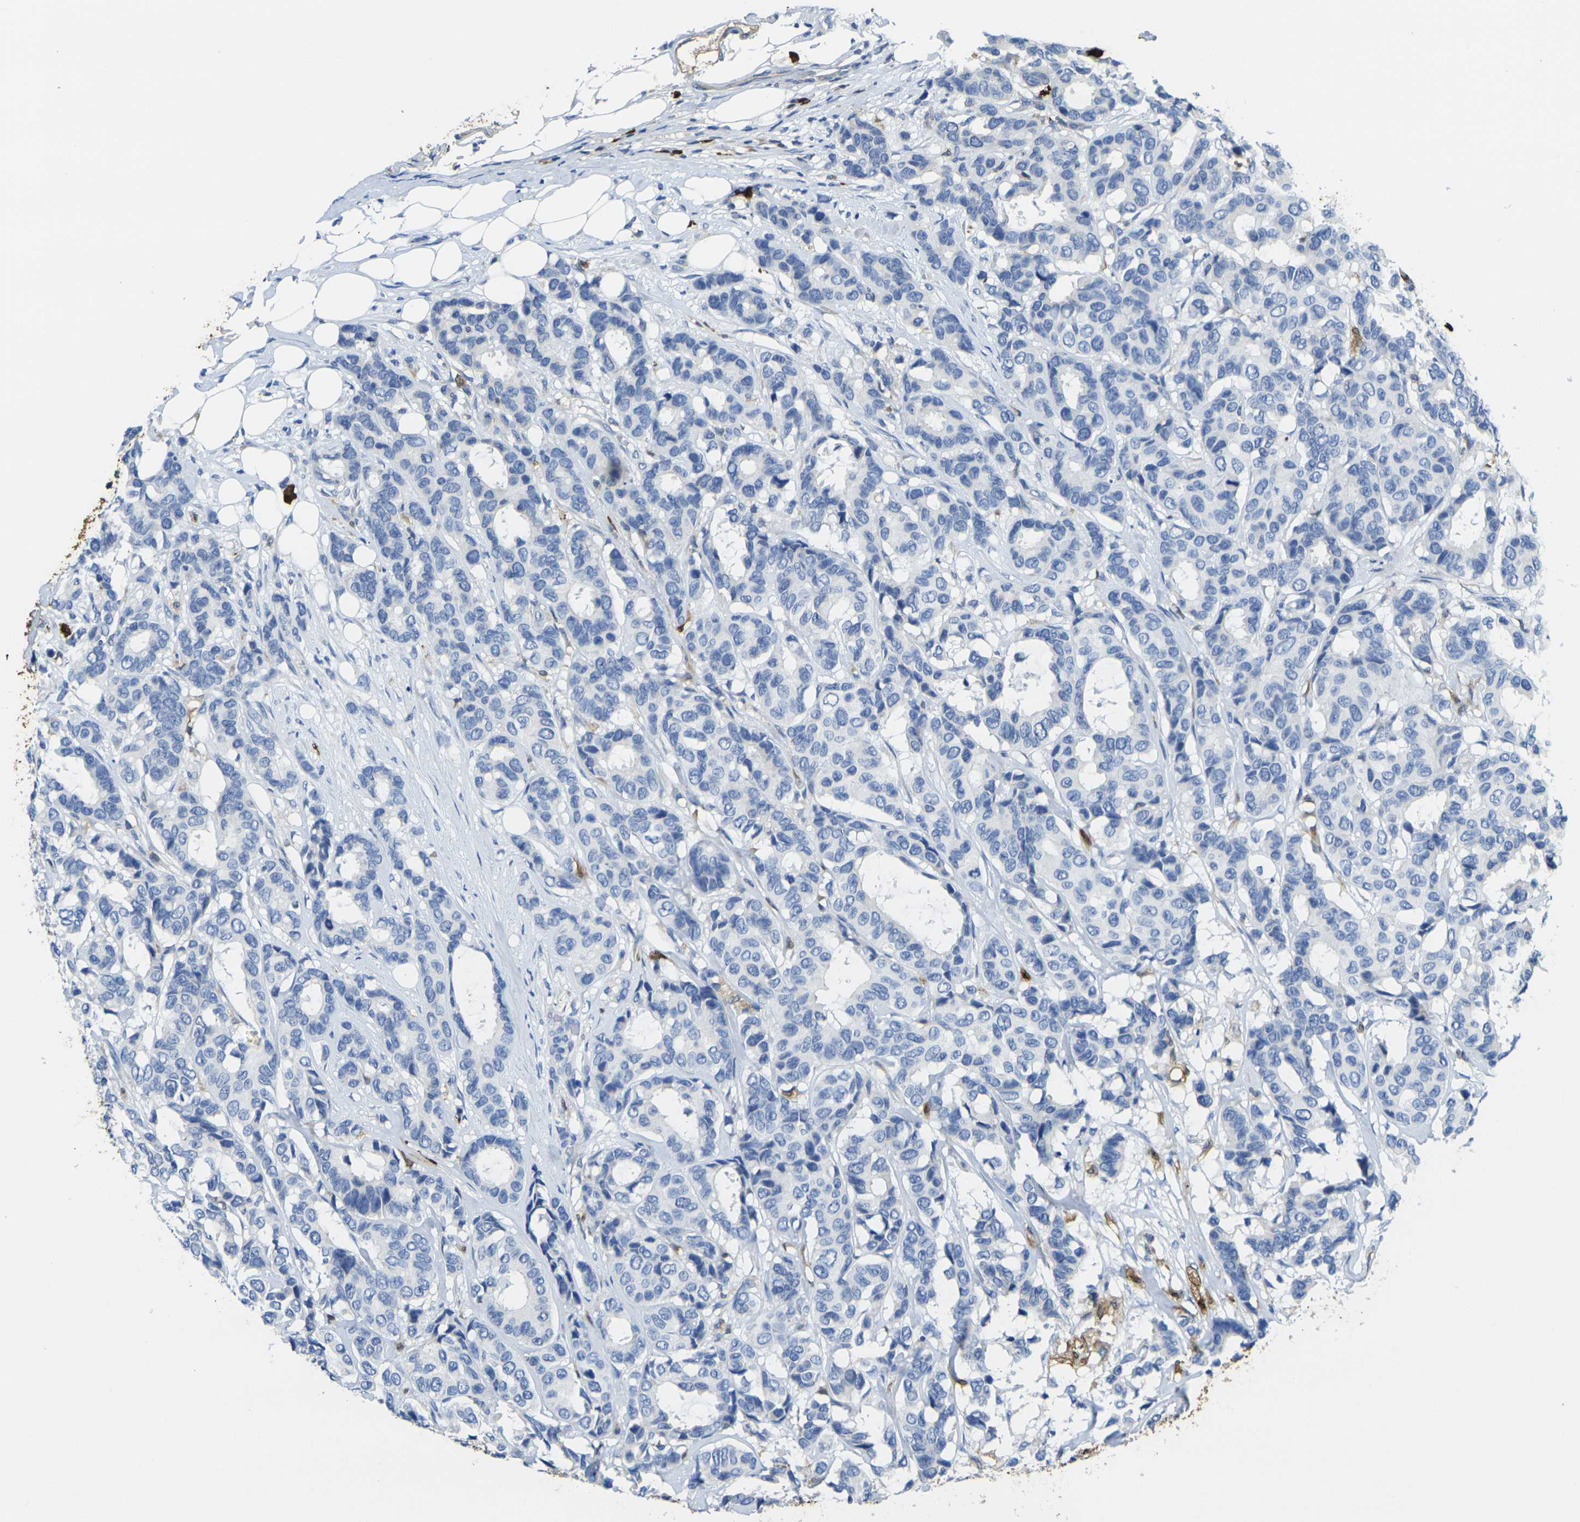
{"staining": {"intensity": "negative", "quantity": "none", "location": "none"}, "tissue": "breast cancer", "cell_type": "Tumor cells", "image_type": "cancer", "snomed": [{"axis": "morphology", "description": "Duct carcinoma"}, {"axis": "topography", "description": "Breast"}], "caption": "The histopathology image demonstrates no significant expression in tumor cells of infiltrating ductal carcinoma (breast).", "gene": "S100A9", "patient": {"sex": "female", "age": 87}}